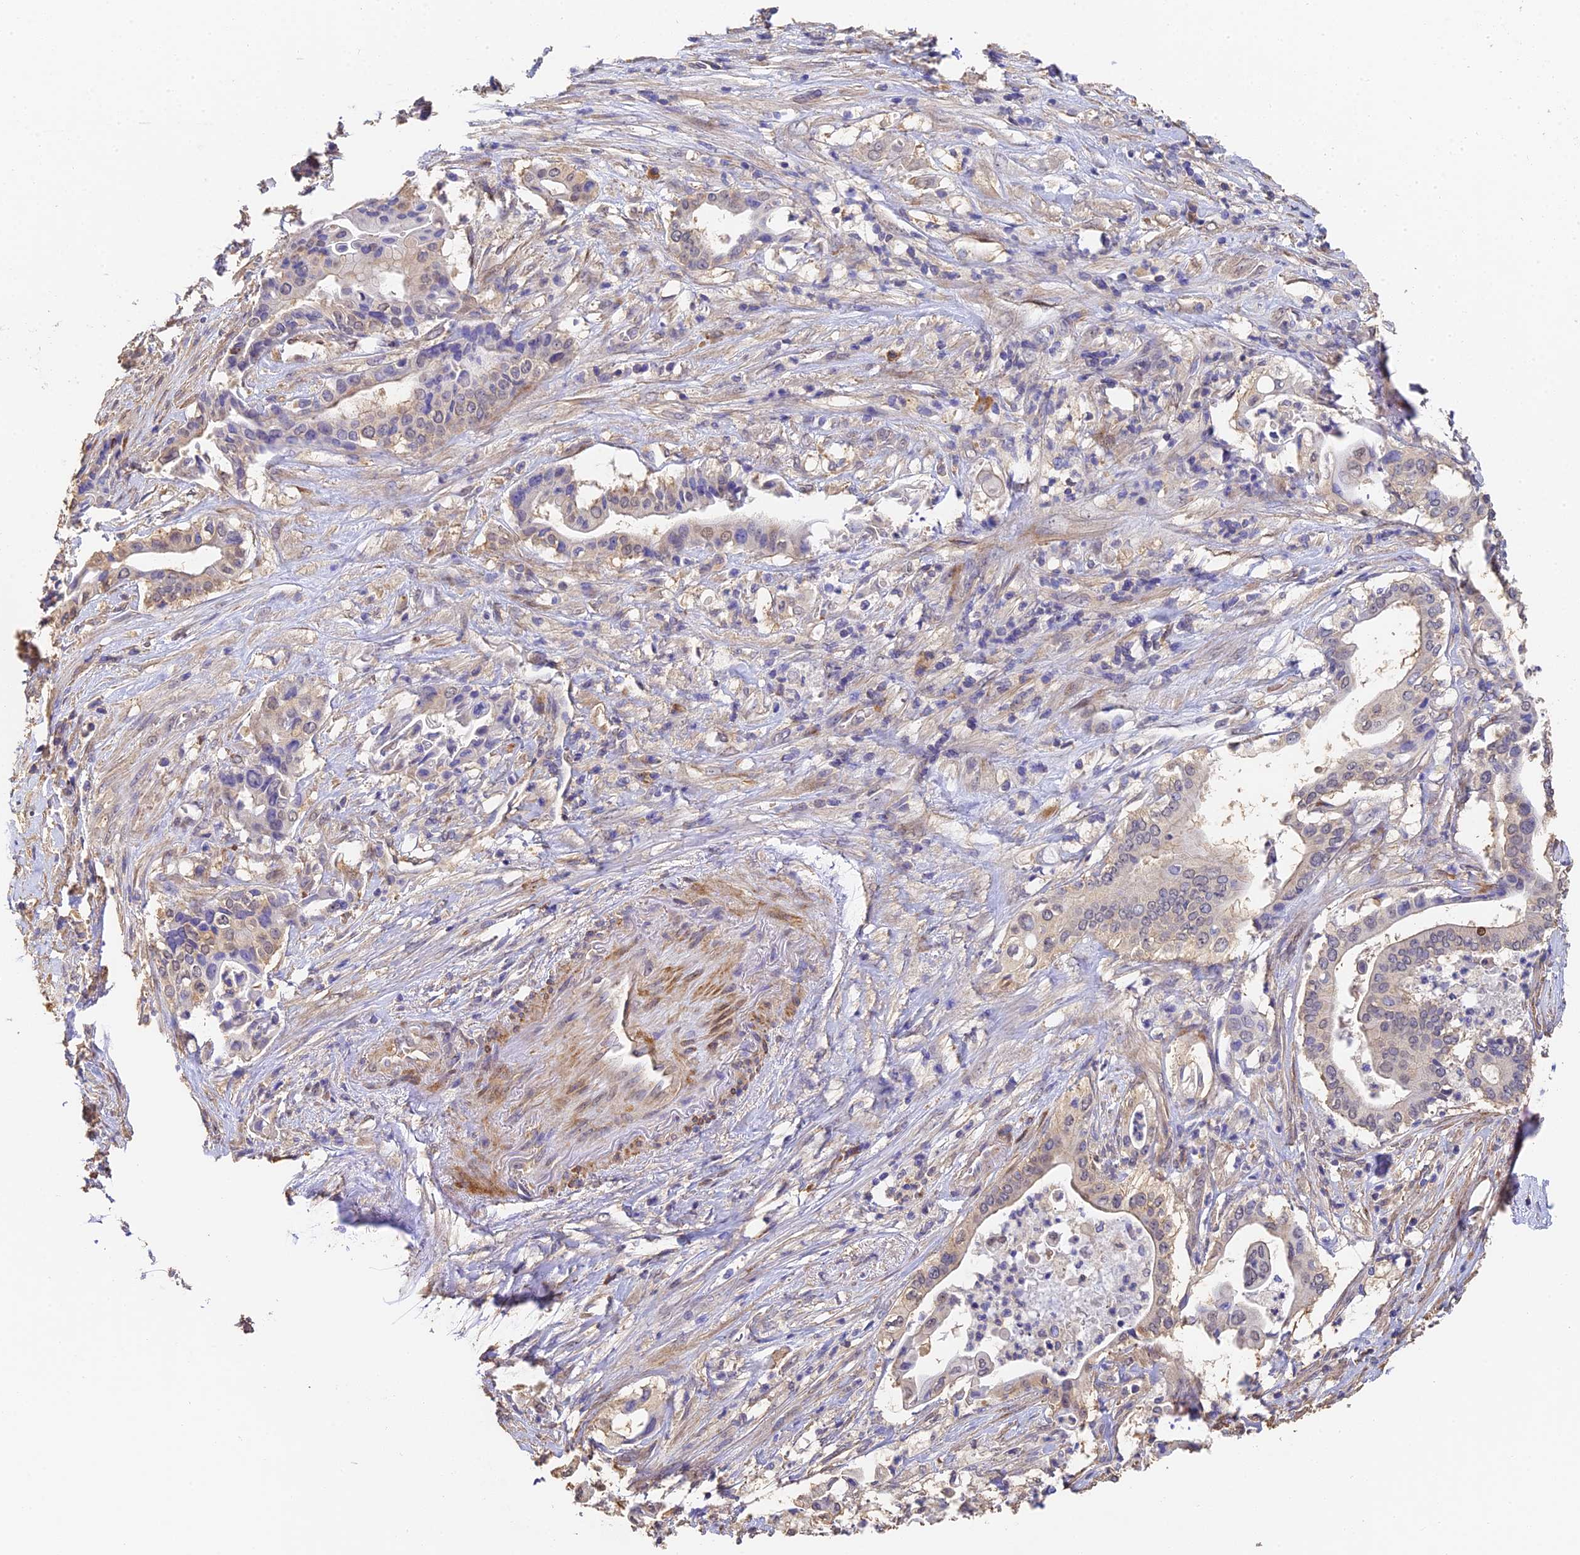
{"staining": {"intensity": "weak", "quantity": "25%-75%", "location": "cytoplasmic/membranous,nuclear"}, "tissue": "pancreatic cancer", "cell_type": "Tumor cells", "image_type": "cancer", "snomed": [{"axis": "morphology", "description": "Adenocarcinoma, NOS"}, {"axis": "topography", "description": "Pancreas"}], "caption": "About 25%-75% of tumor cells in human pancreatic cancer demonstrate weak cytoplasmic/membranous and nuclear protein positivity as visualized by brown immunohistochemical staining.", "gene": "SLC11A1", "patient": {"sex": "female", "age": 77}}